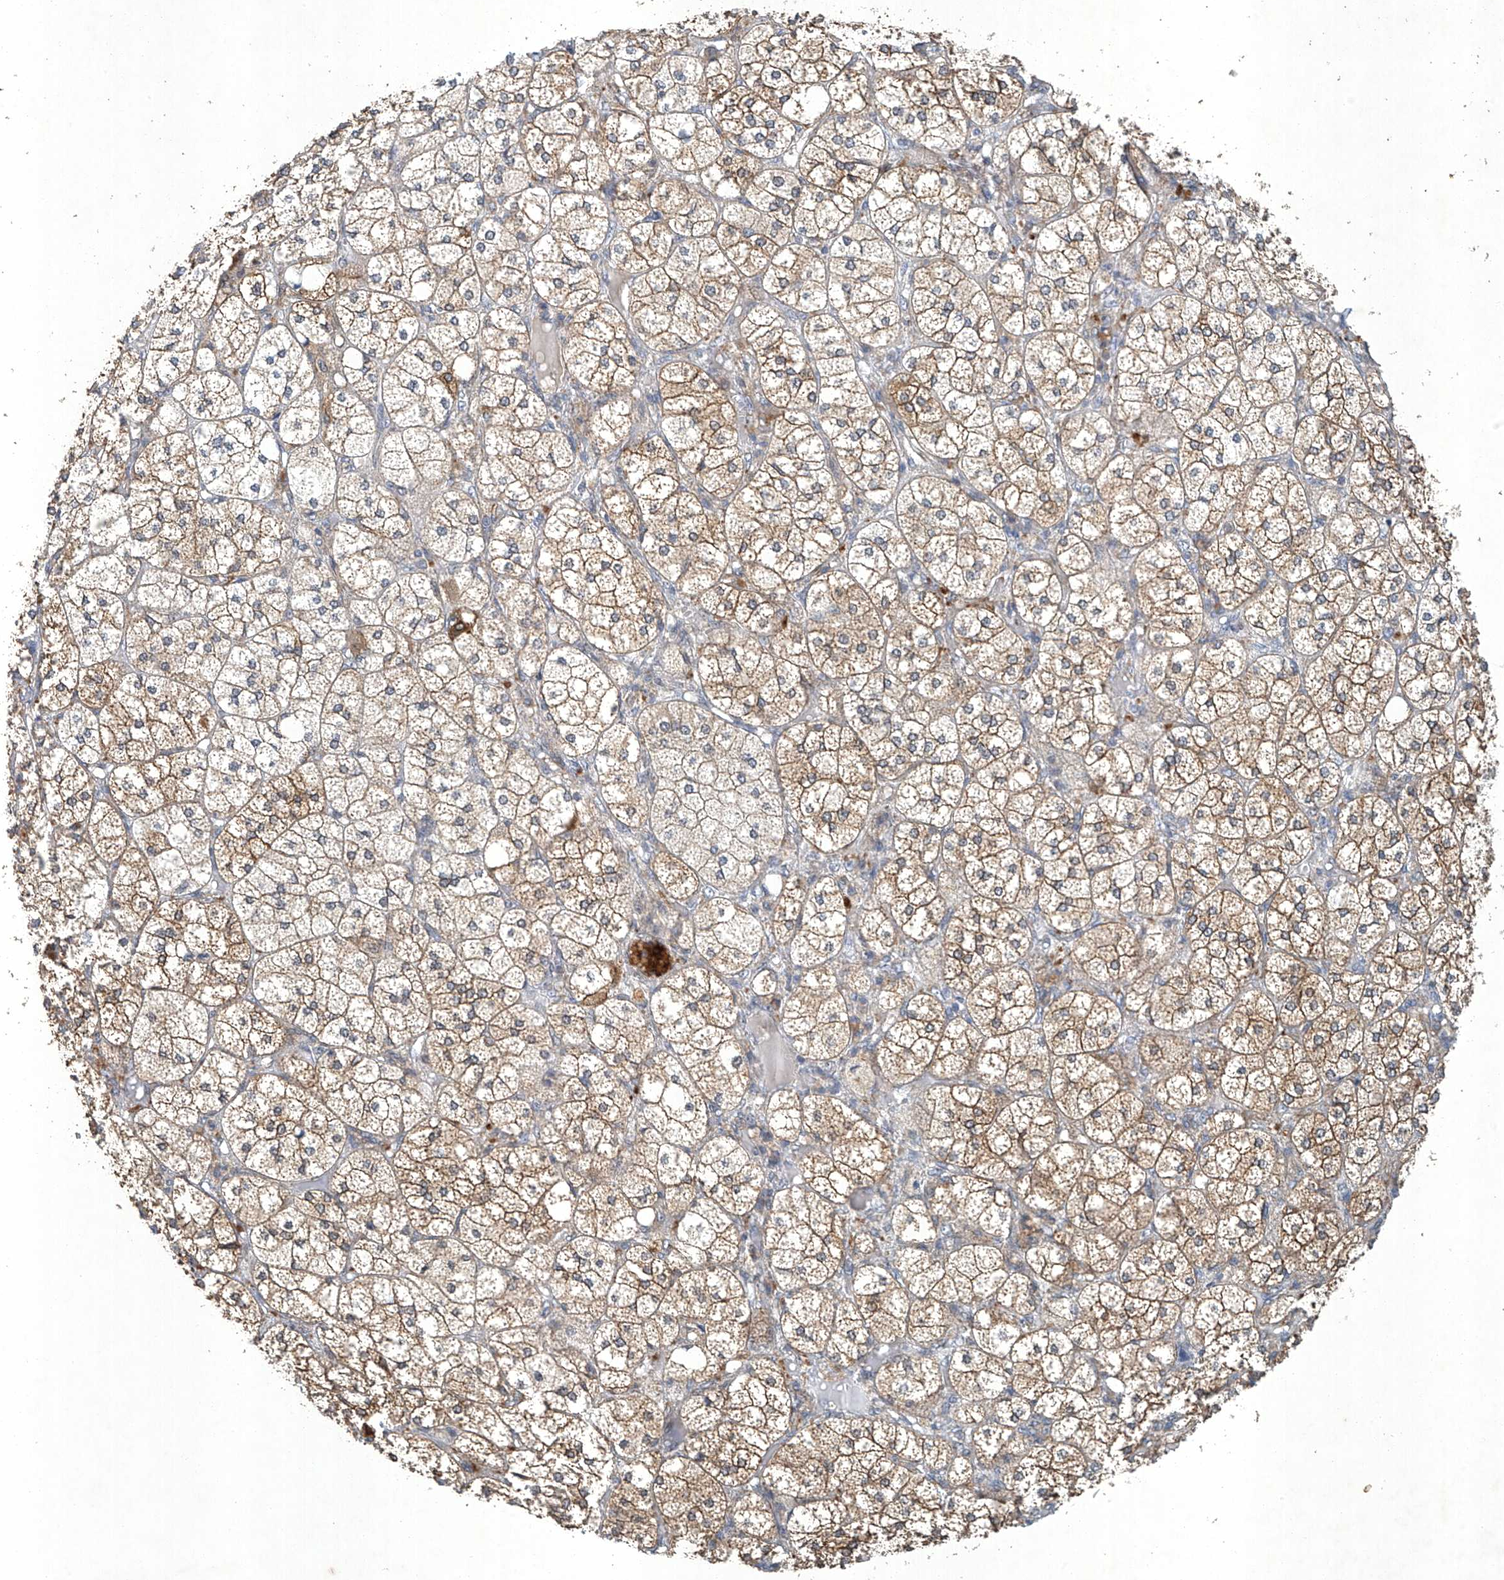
{"staining": {"intensity": "moderate", "quantity": "25%-75%", "location": "cytoplasmic/membranous"}, "tissue": "adrenal gland", "cell_type": "Glandular cells", "image_type": "normal", "snomed": [{"axis": "morphology", "description": "Normal tissue, NOS"}, {"axis": "topography", "description": "Adrenal gland"}], "caption": "IHC photomicrograph of unremarkable adrenal gland stained for a protein (brown), which displays medium levels of moderate cytoplasmic/membranous staining in about 25%-75% of glandular cells.", "gene": "TAF8", "patient": {"sex": "female", "age": 61}}